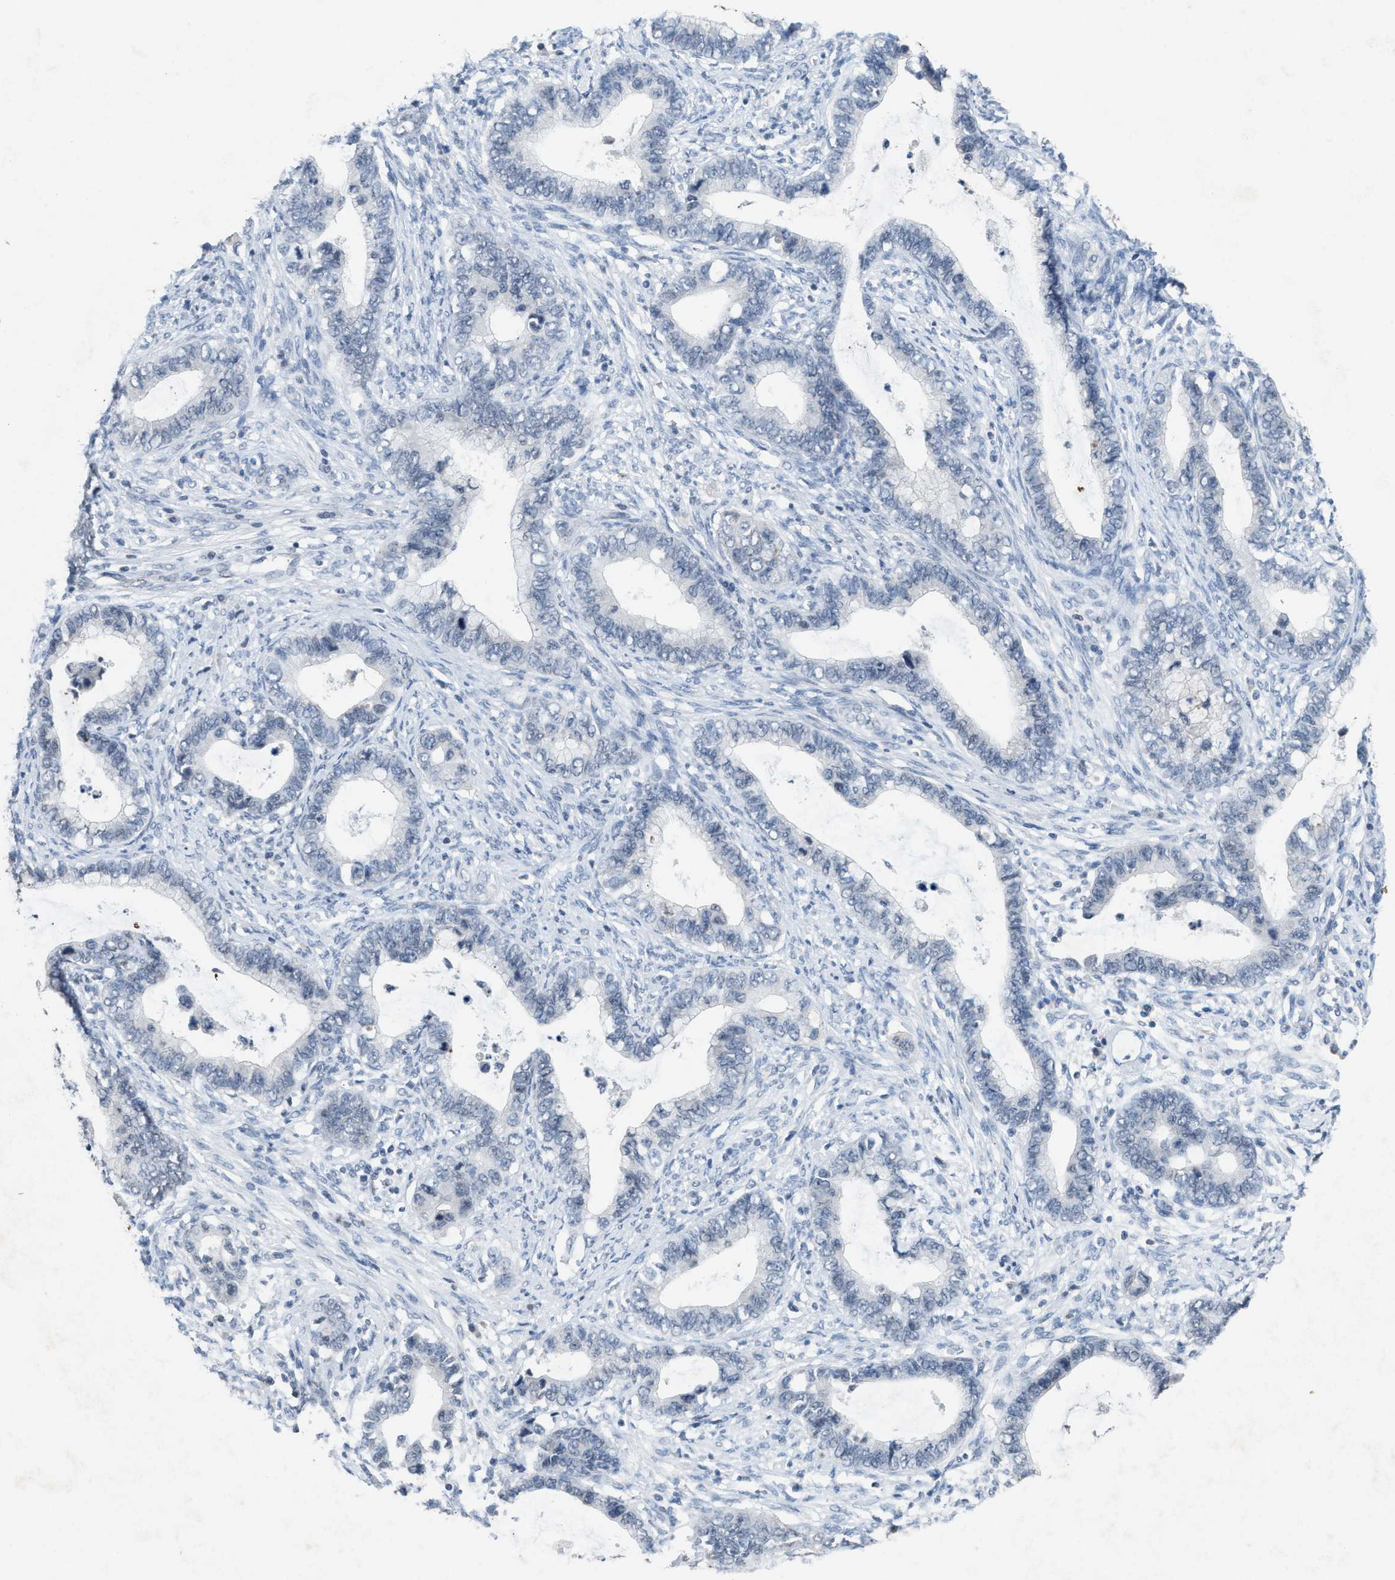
{"staining": {"intensity": "negative", "quantity": "none", "location": "none"}, "tissue": "cervical cancer", "cell_type": "Tumor cells", "image_type": "cancer", "snomed": [{"axis": "morphology", "description": "Adenocarcinoma, NOS"}, {"axis": "topography", "description": "Cervix"}], "caption": "A high-resolution image shows immunohistochemistry staining of cervical cancer, which reveals no significant expression in tumor cells. The staining was performed using DAB to visualize the protein expression in brown, while the nuclei were stained in blue with hematoxylin (Magnification: 20x).", "gene": "SLC5A5", "patient": {"sex": "female", "age": 44}}